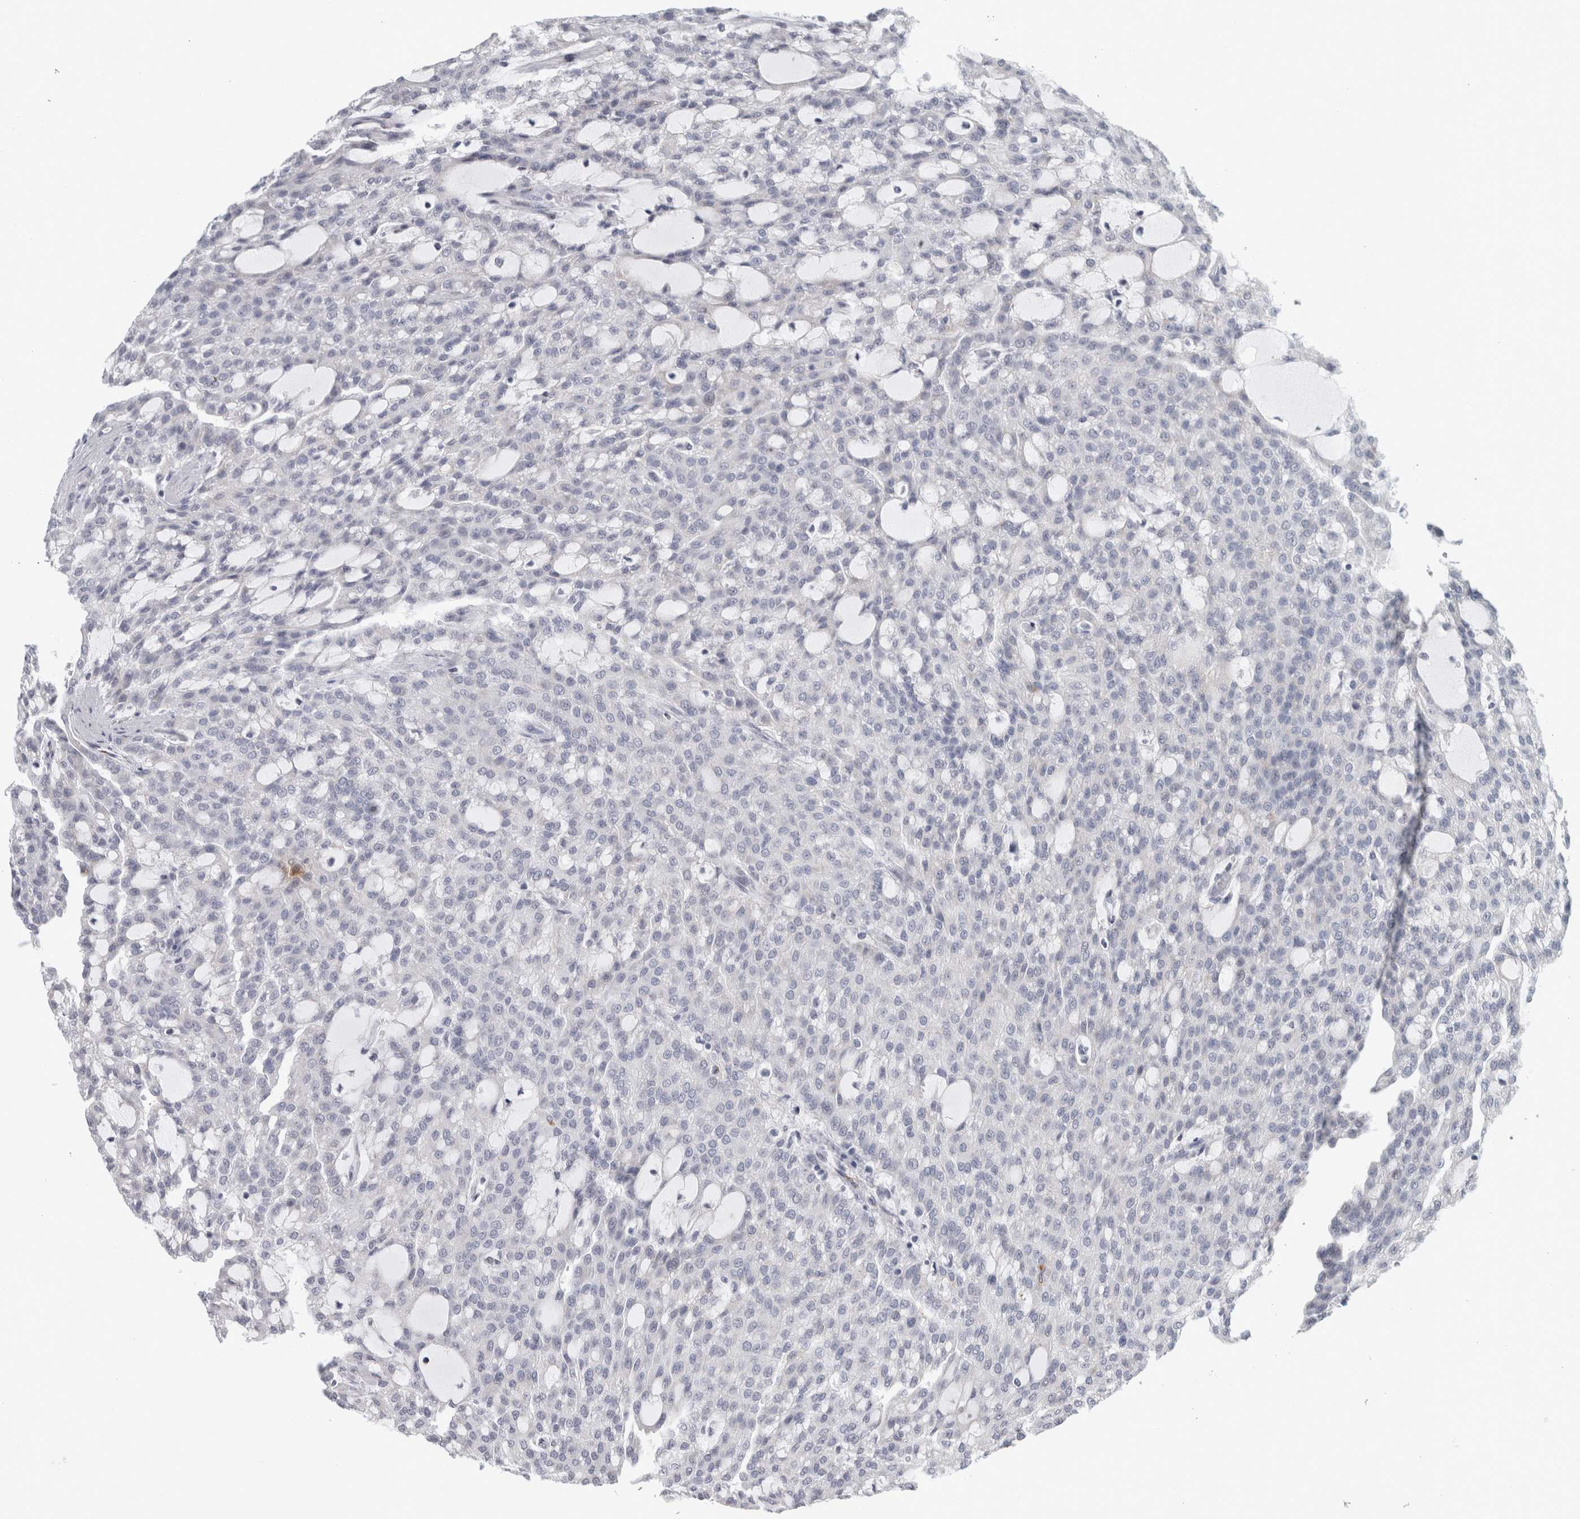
{"staining": {"intensity": "negative", "quantity": "none", "location": "none"}, "tissue": "renal cancer", "cell_type": "Tumor cells", "image_type": "cancer", "snomed": [{"axis": "morphology", "description": "Adenocarcinoma, NOS"}, {"axis": "topography", "description": "Kidney"}], "caption": "Immunohistochemistry photomicrograph of renal cancer stained for a protein (brown), which displays no staining in tumor cells.", "gene": "CPE", "patient": {"sex": "male", "age": 63}}